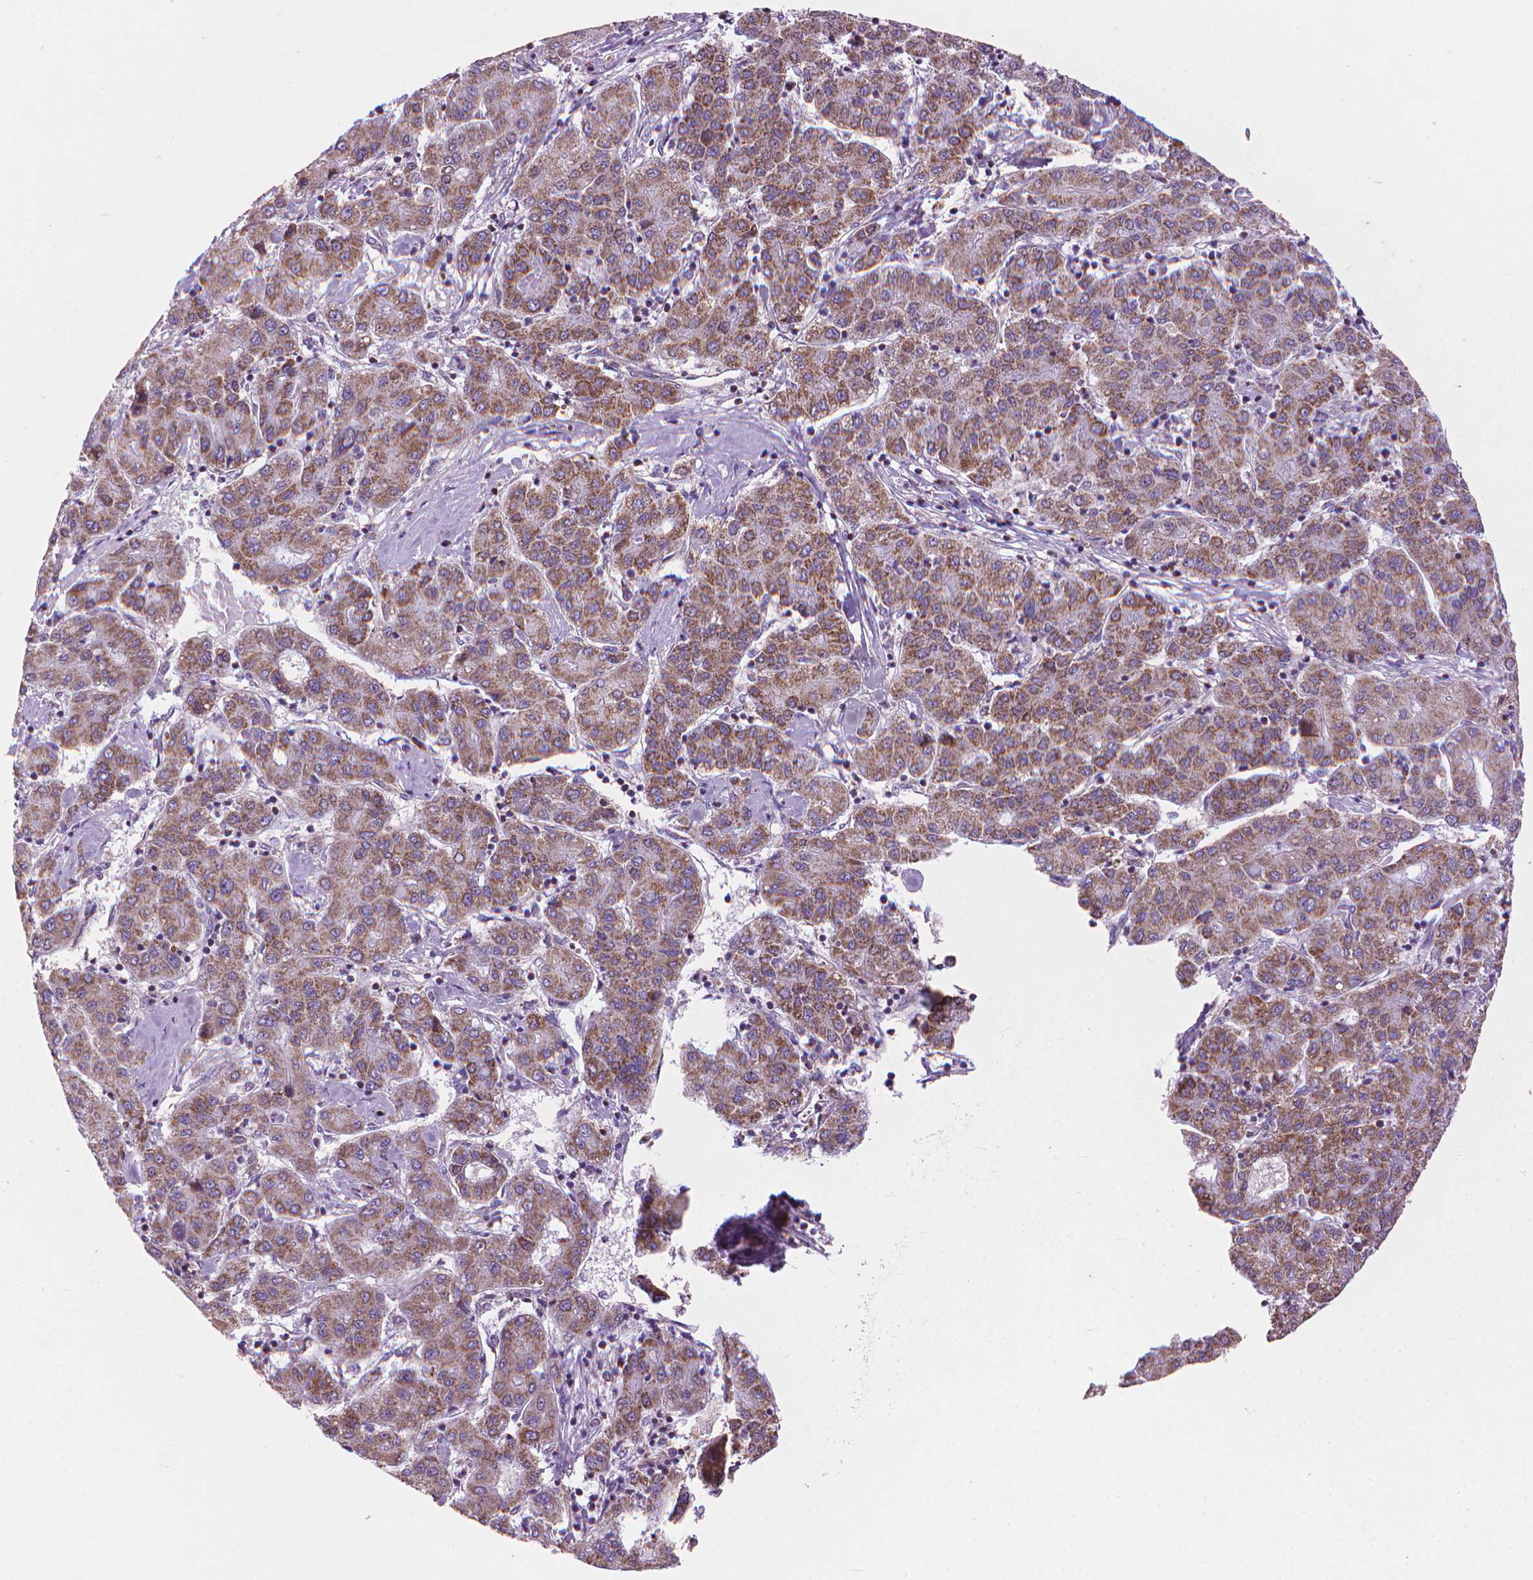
{"staining": {"intensity": "moderate", "quantity": ">75%", "location": "cytoplasmic/membranous"}, "tissue": "liver cancer", "cell_type": "Tumor cells", "image_type": "cancer", "snomed": [{"axis": "morphology", "description": "Carcinoma, Hepatocellular, NOS"}, {"axis": "topography", "description": "Liver"}], "caption": "Immunohistochemistry (IHC) (DAB) staining of liver cancer (hepatocellular carcinoma) reveals moderate cytoplasmic/membranous protein positivity in about >75% of tumor cells. The staining is performed using DAB brown chromogen to label protein expression. The nuclei are counter-stained blue using hematoxylin.", "gene": "VDAC1", "patient": {"sex": "male", "age": 65}}